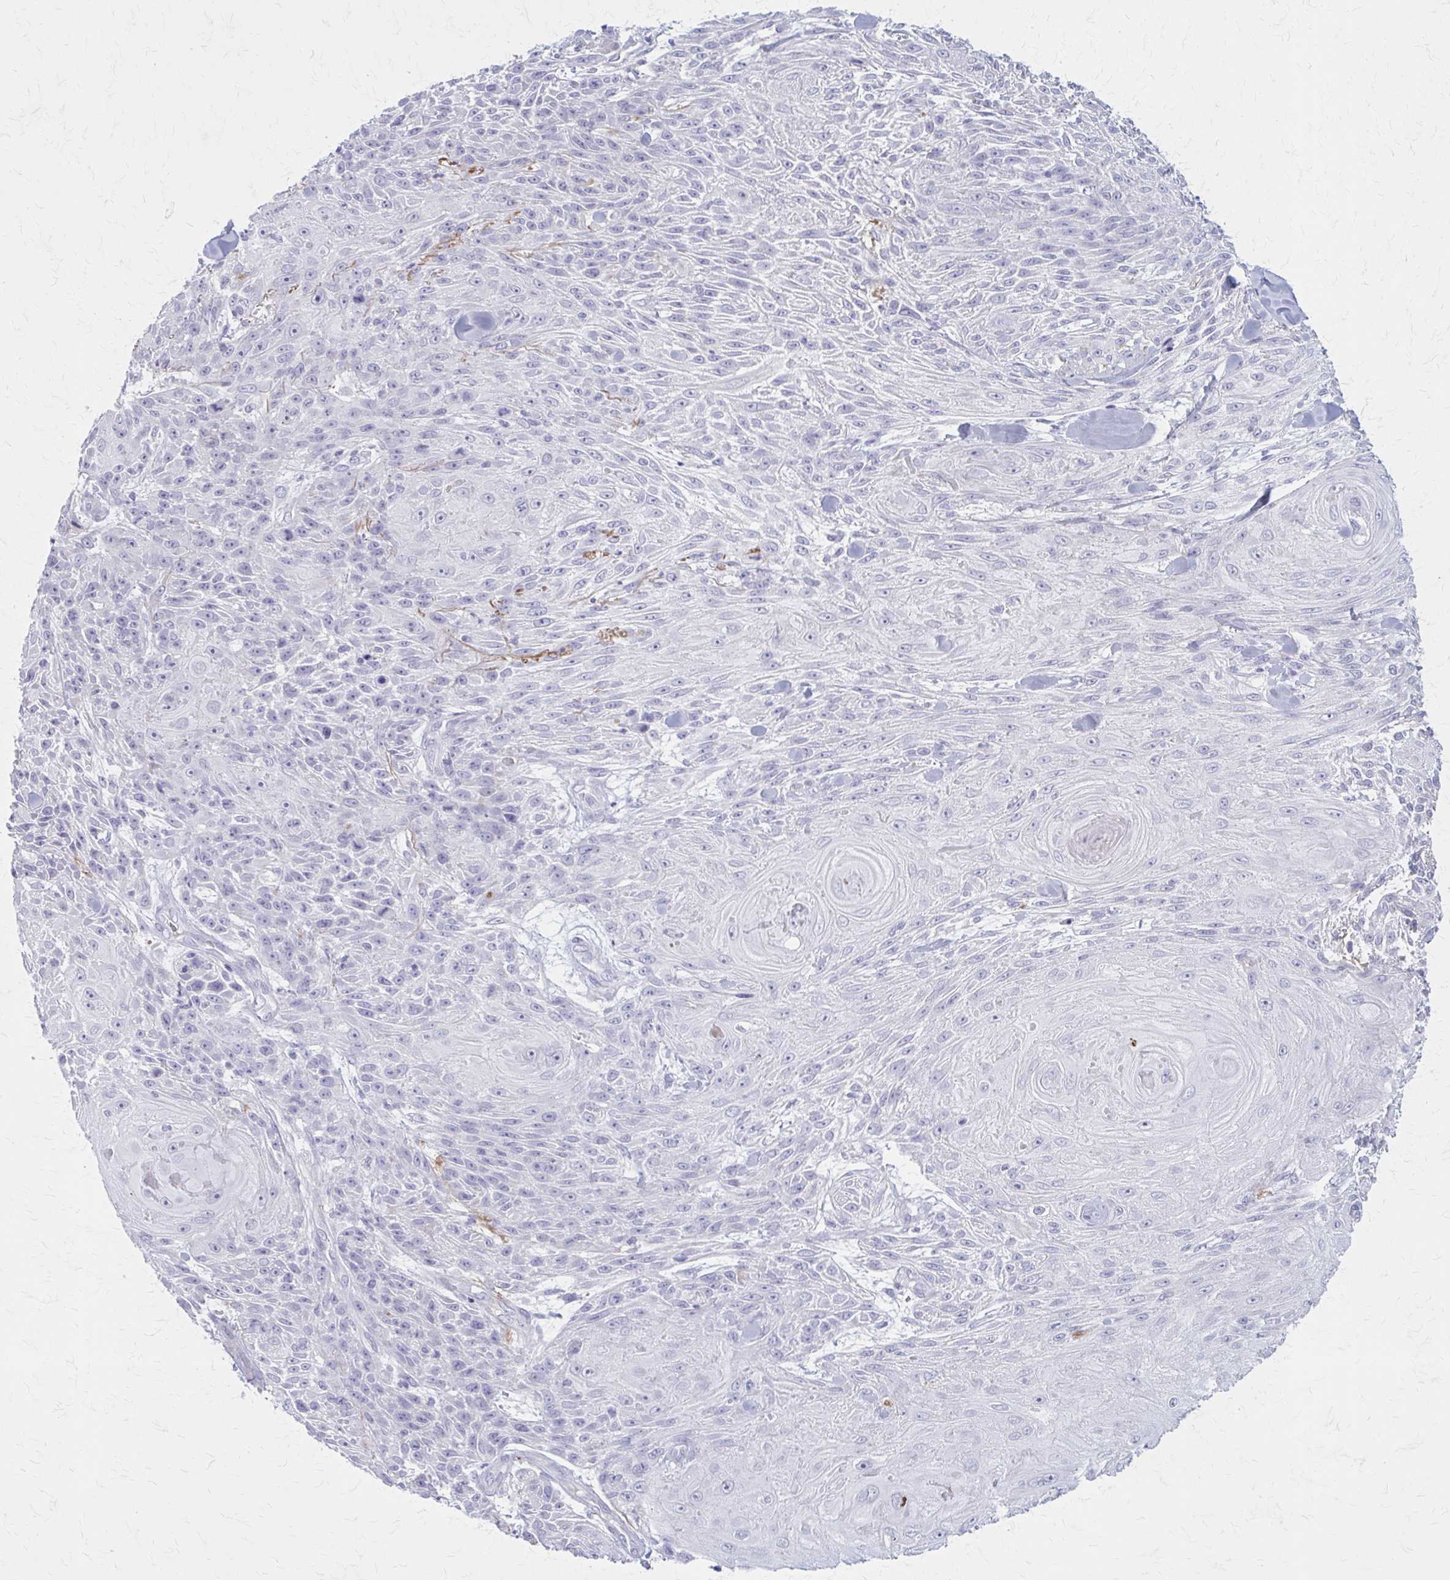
{"staining": {"intensity": "negative", "quantity": "none", "location": "none"}, "tissue": "skin cancer", "cell_type": "Tumor cells", "image_type": "cancer", "snomed": [{"axis": "morphology", "description": "Squamous cell carcinoma, NOS"}, {"axis": "topography", "description": "Skin"}], "caption": "The histopathology image reveals no staining of tumor cells in skin cancer (squamous cell carcinoma).", "gene": "SERPIND1", "patient": {"sex": "male", "age": 88}}